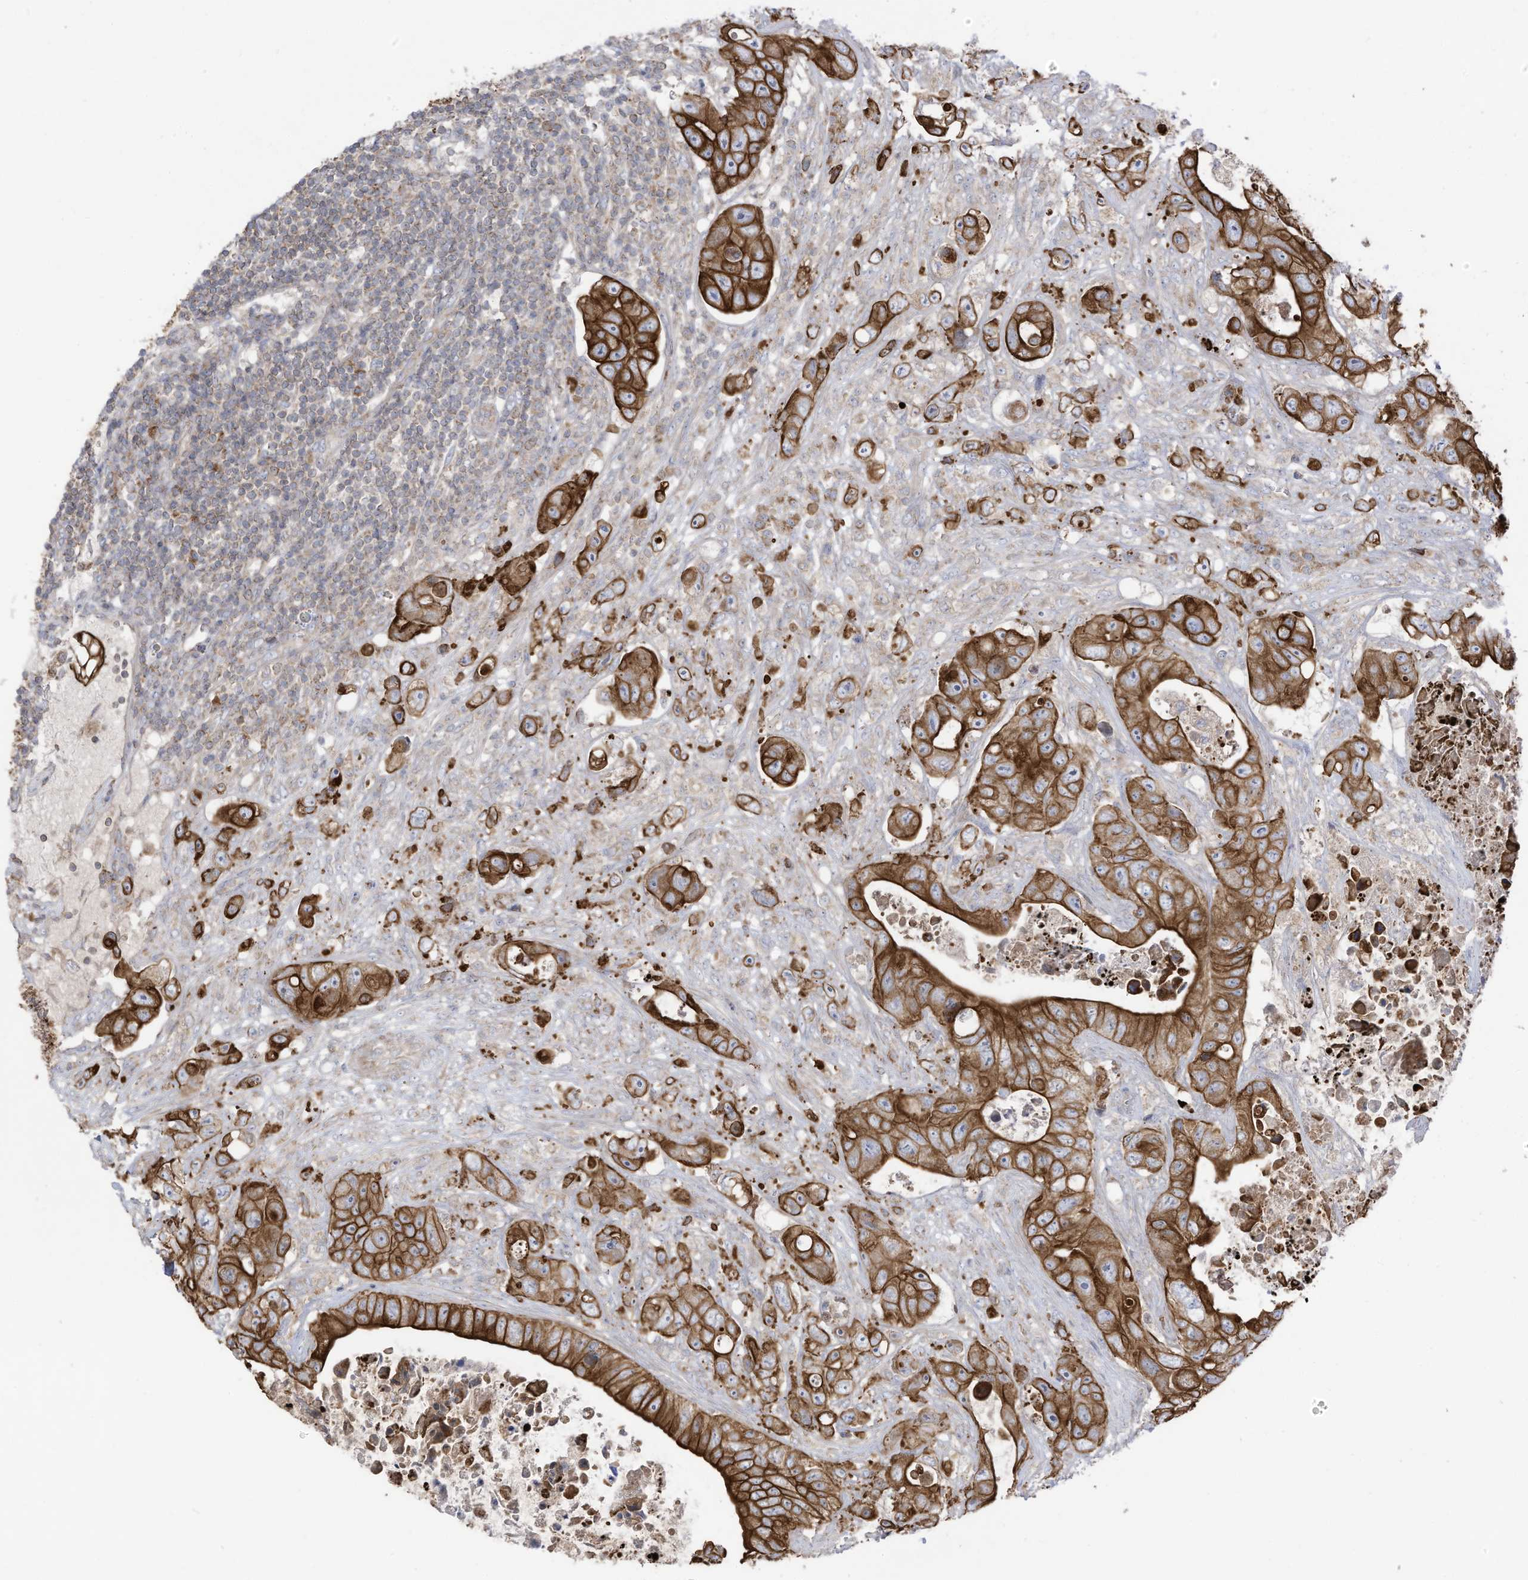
{"staining": {"intensity": "strong", "quantity": ">75%", "location": "cytoplasmic/membranous"}, "tissue": "colorectal cancer", "cell_type": "Tumor cells", "image_type": "cancer", "snomed": [{"axis": "morphology", "description": "Adenocarcinoma, NOS"}, {"axis": "topography", "description": "Colon"}], "caption": "Strong cytoplasmic/membranous expression for a protein is appreciated in about >75% of tumor cells of colorectal cancer using IHC.", "gene": "CGAS", "patient": {"sex": "female", "age": 46}}